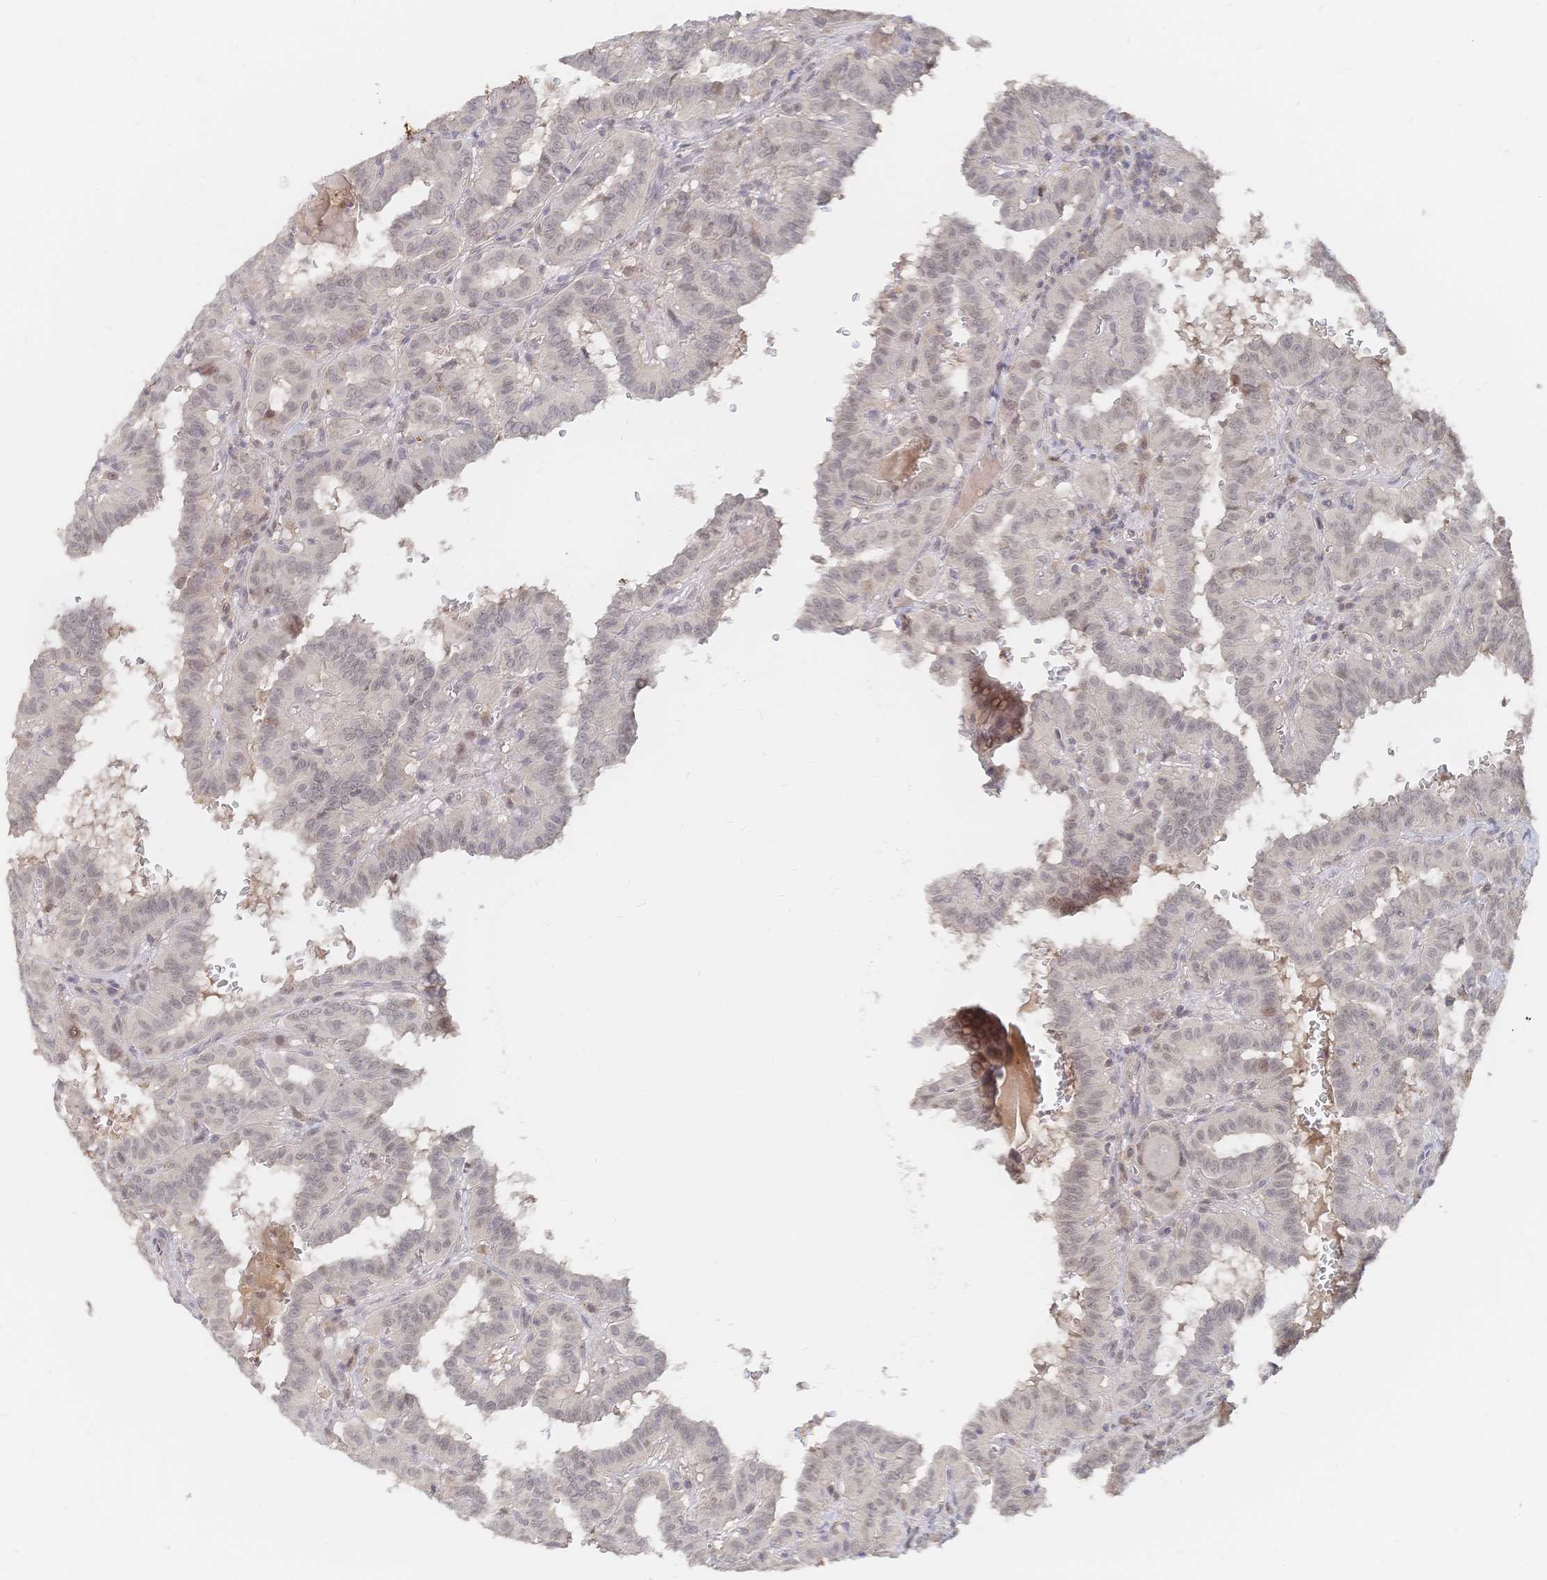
{"staining": {"intensity": "negative", "quantity": "none", "location": "none"}, "tissue": "thyroid cancer", "cell_type": "Tumor cells", "image_type": "cancer", "snomed": [{"axis": "morphology", "description": "Papillary adenocarcinoma, NOS"}, {"axis": "topography", "description": "Thyroid gland"}], "caption": "IHC micrograph of neoplastic tissue: thyroid cancer (papillary adenocarcinoma) stained with DAB reveals no significant protein positivity in tumor cells.", "gene": "LRP5", "patient": {"sex": "female", "age": 21}}